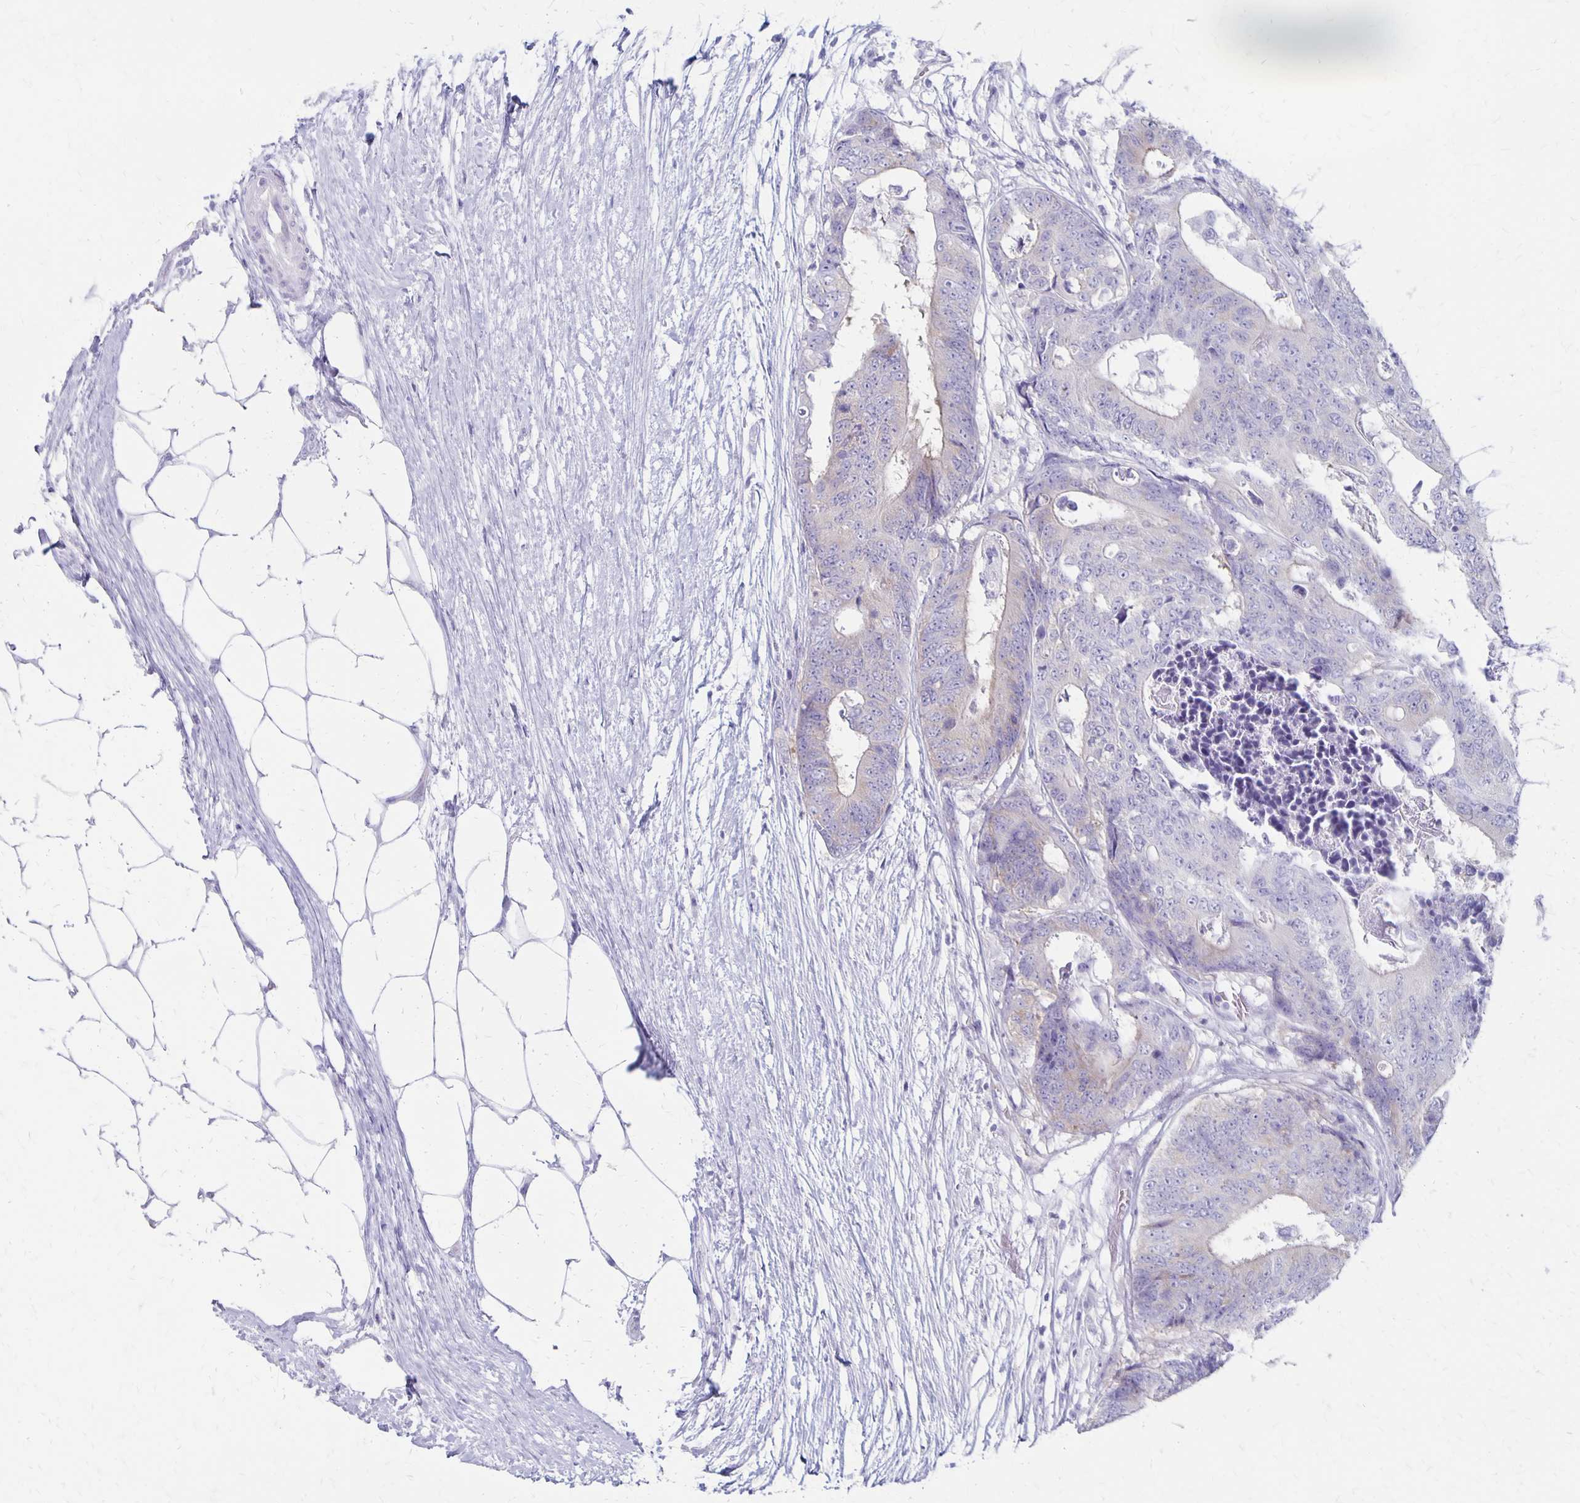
{"staining": {"intensity": "negative", "quantity": "none", "location": "none"}, "tissue": "colorectal cancer", "cell_type": "Tumor cells", "image_type": "cancer", "snomed": [{"axis": "morphology", "description": "Adenocarcinoma, NOS"}, {"axis": "topography", "description": "Colon"}], "caption": "This is an immunohistochemistry micrograph of human colorectal cancer. There is no expression in tumor cells.", "gene": "HOMER1", "patient": {"sex": "female", "age": 48}}